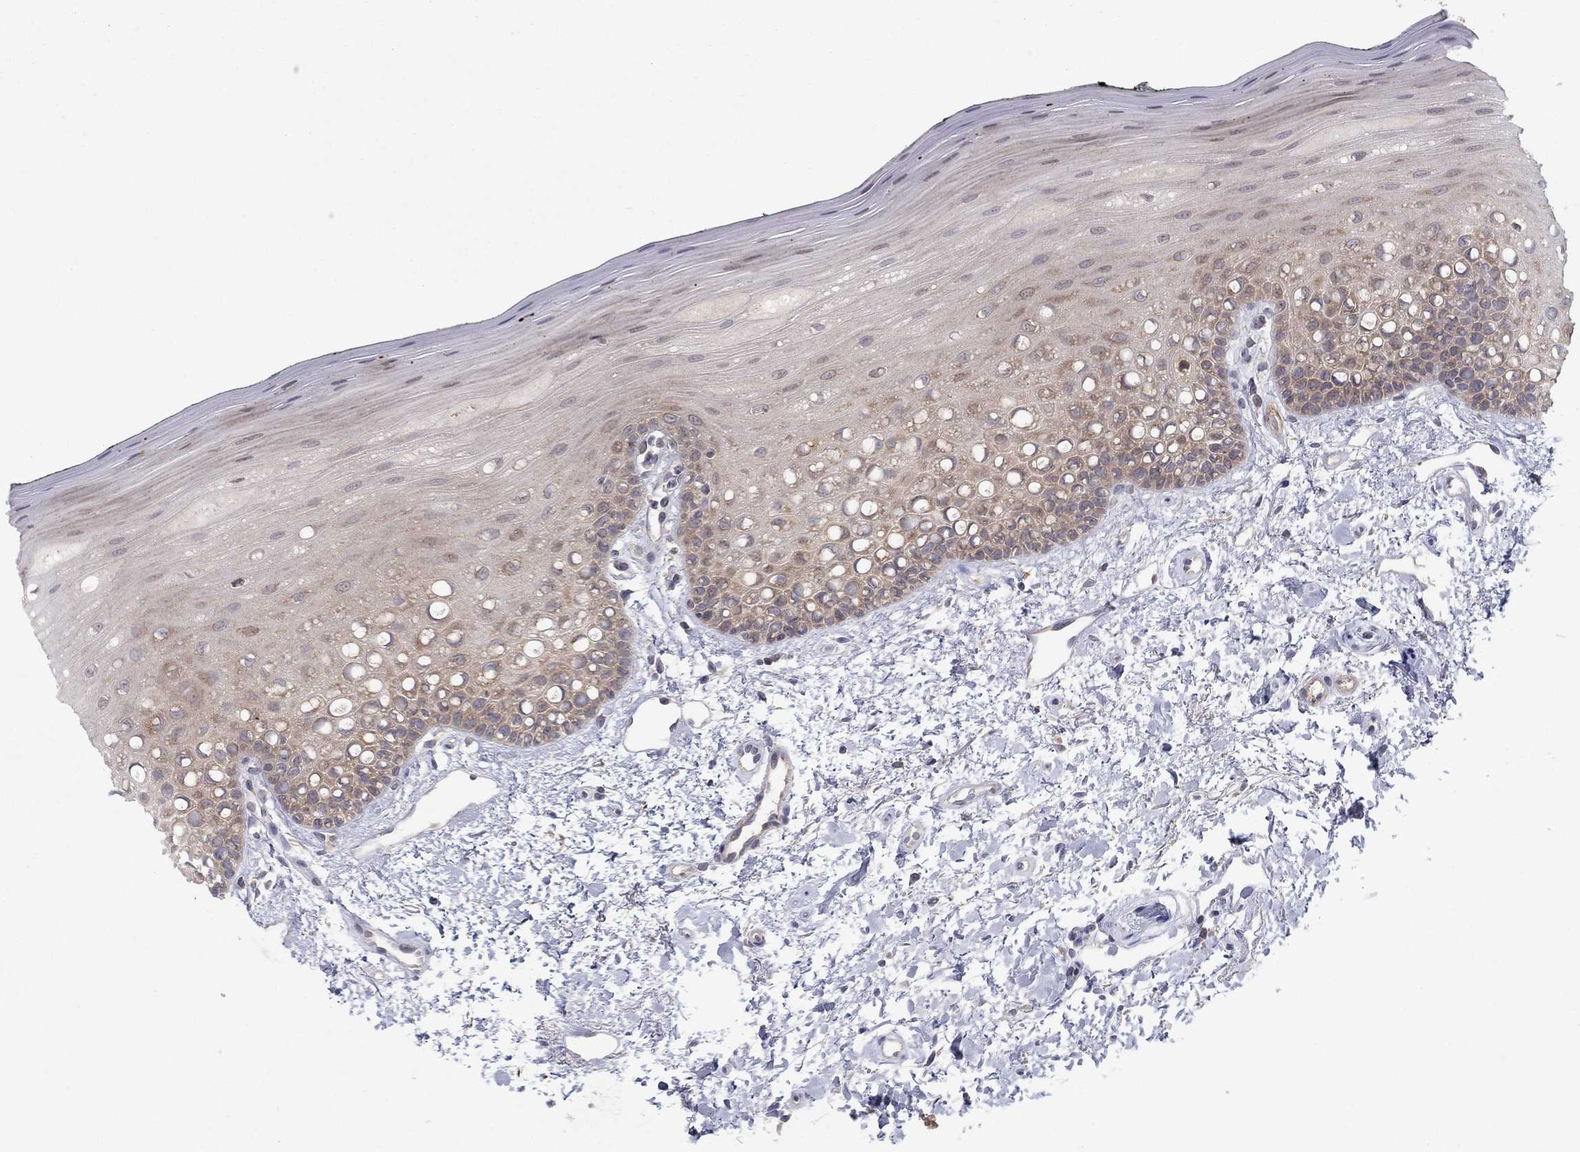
{"staining": {"intensity": "weak", "quantity": "25%-75%", "location": "cytoplasmic/membranous"}, "tissue": "oral mucosa", "cell_type": "Squamous epithelial cells", "image_type": "normal", "snomed": [{"axis": "morphology", "description": "Normal tissue, NOS"}, {"axis": "topography", "description": "Oral tissue"}], "caption": "Immunohistochemistry (IHC) of unremarkable human oral mucosa shows low levels of weak cytoplasmic/membranous positivity in about 25%-75% of squamous epithelial cells.", "gene": "CRACDL", "patient": {"sex": "female", "age": 78}}